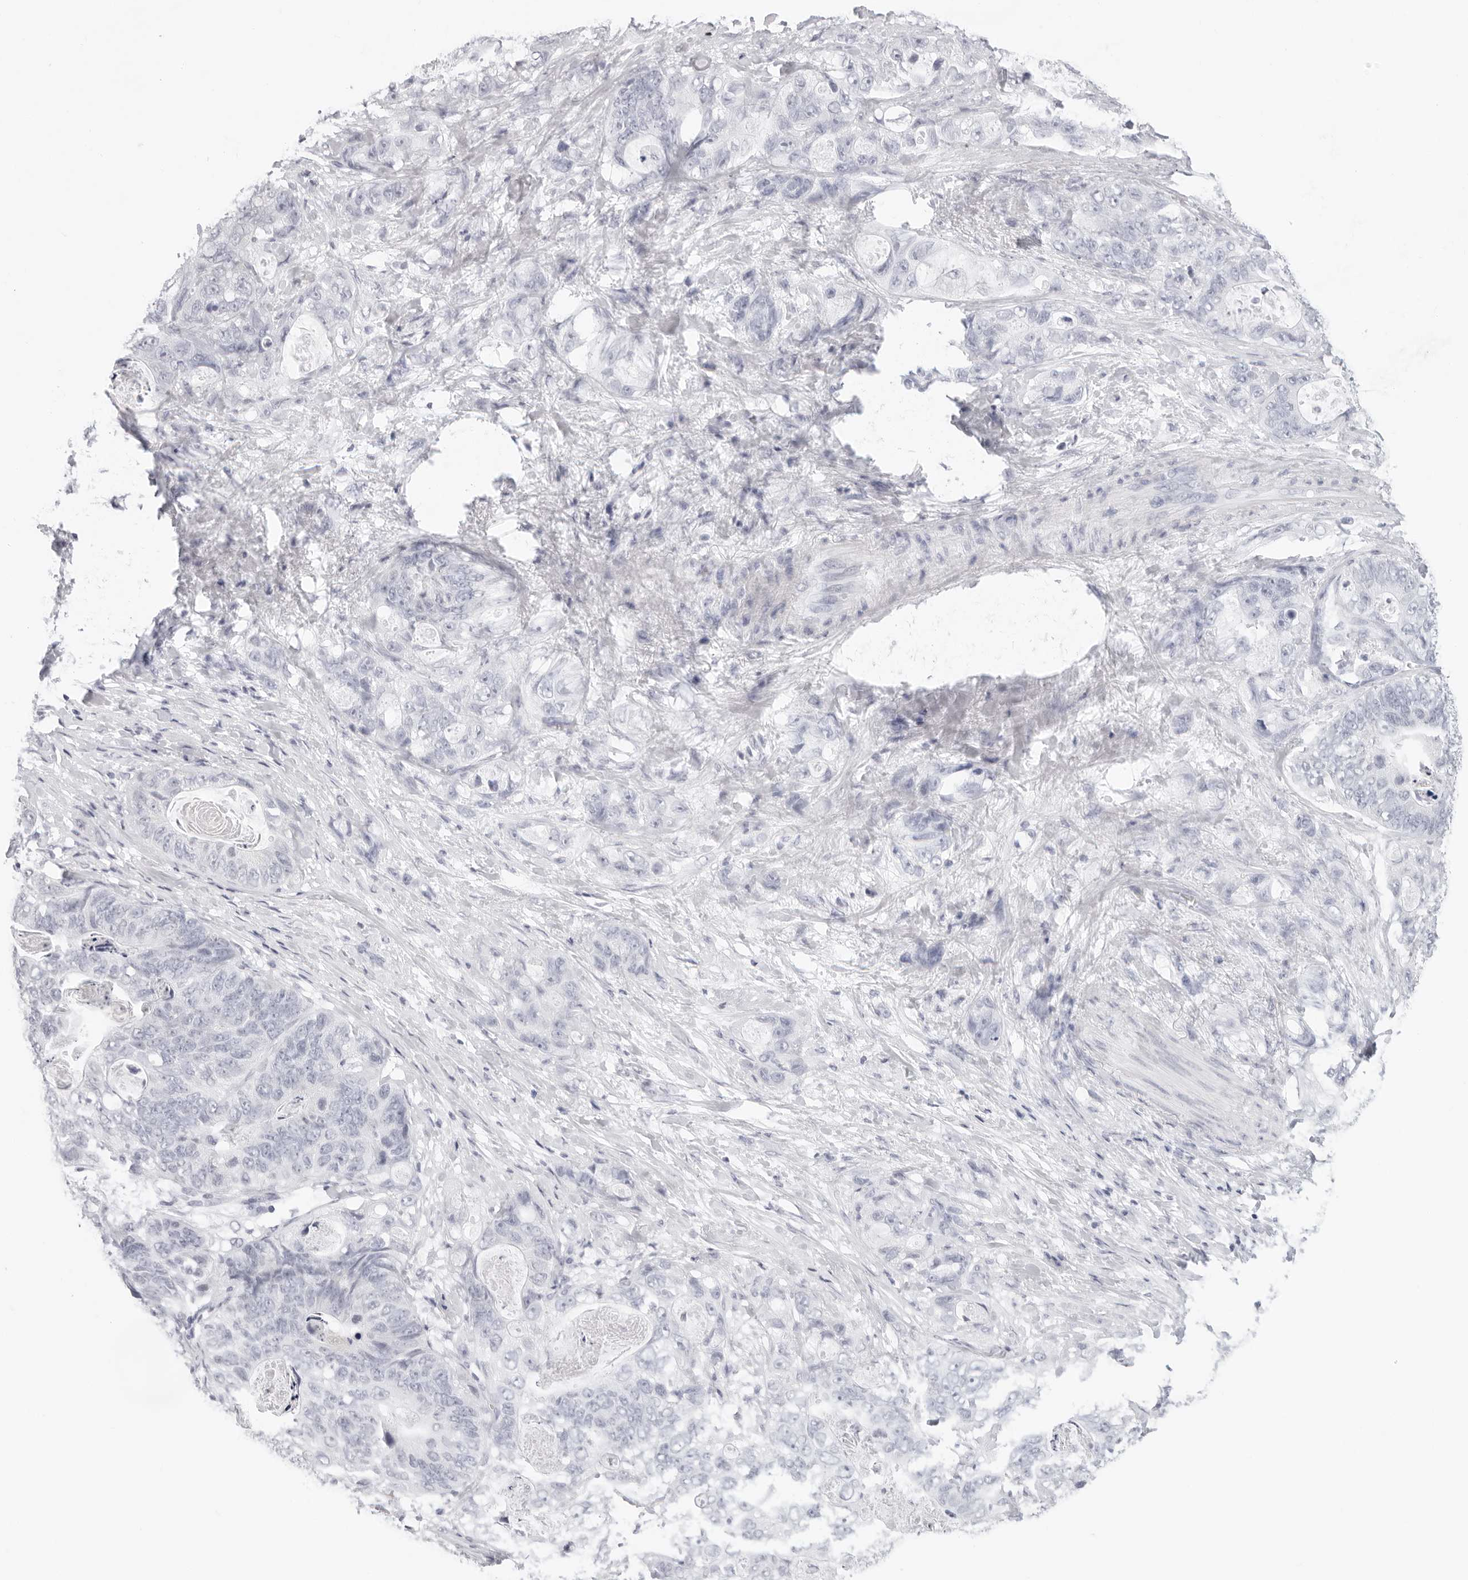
{"staining": {"intensity": "negative", "quantity": "none", "location": "none"}, "tissue": "stomach cancer", "cell_type": "Tumor cells", "image_type": "cancer", "snomed": [{"axis": "morphology", "description": "Normal tissue, NOS"}, {"axis": "morphology", "description": "Adenocarcinoma, NOS"}, {"axis": "topography", "description": "Stomach"}], "caption": "The micrograph exhibits no significant positivity in tumor cells of stomach cancer (adenocarcinoma).", "gene": "AGMAT", "patient": {"sex": "female", "age": 89}}